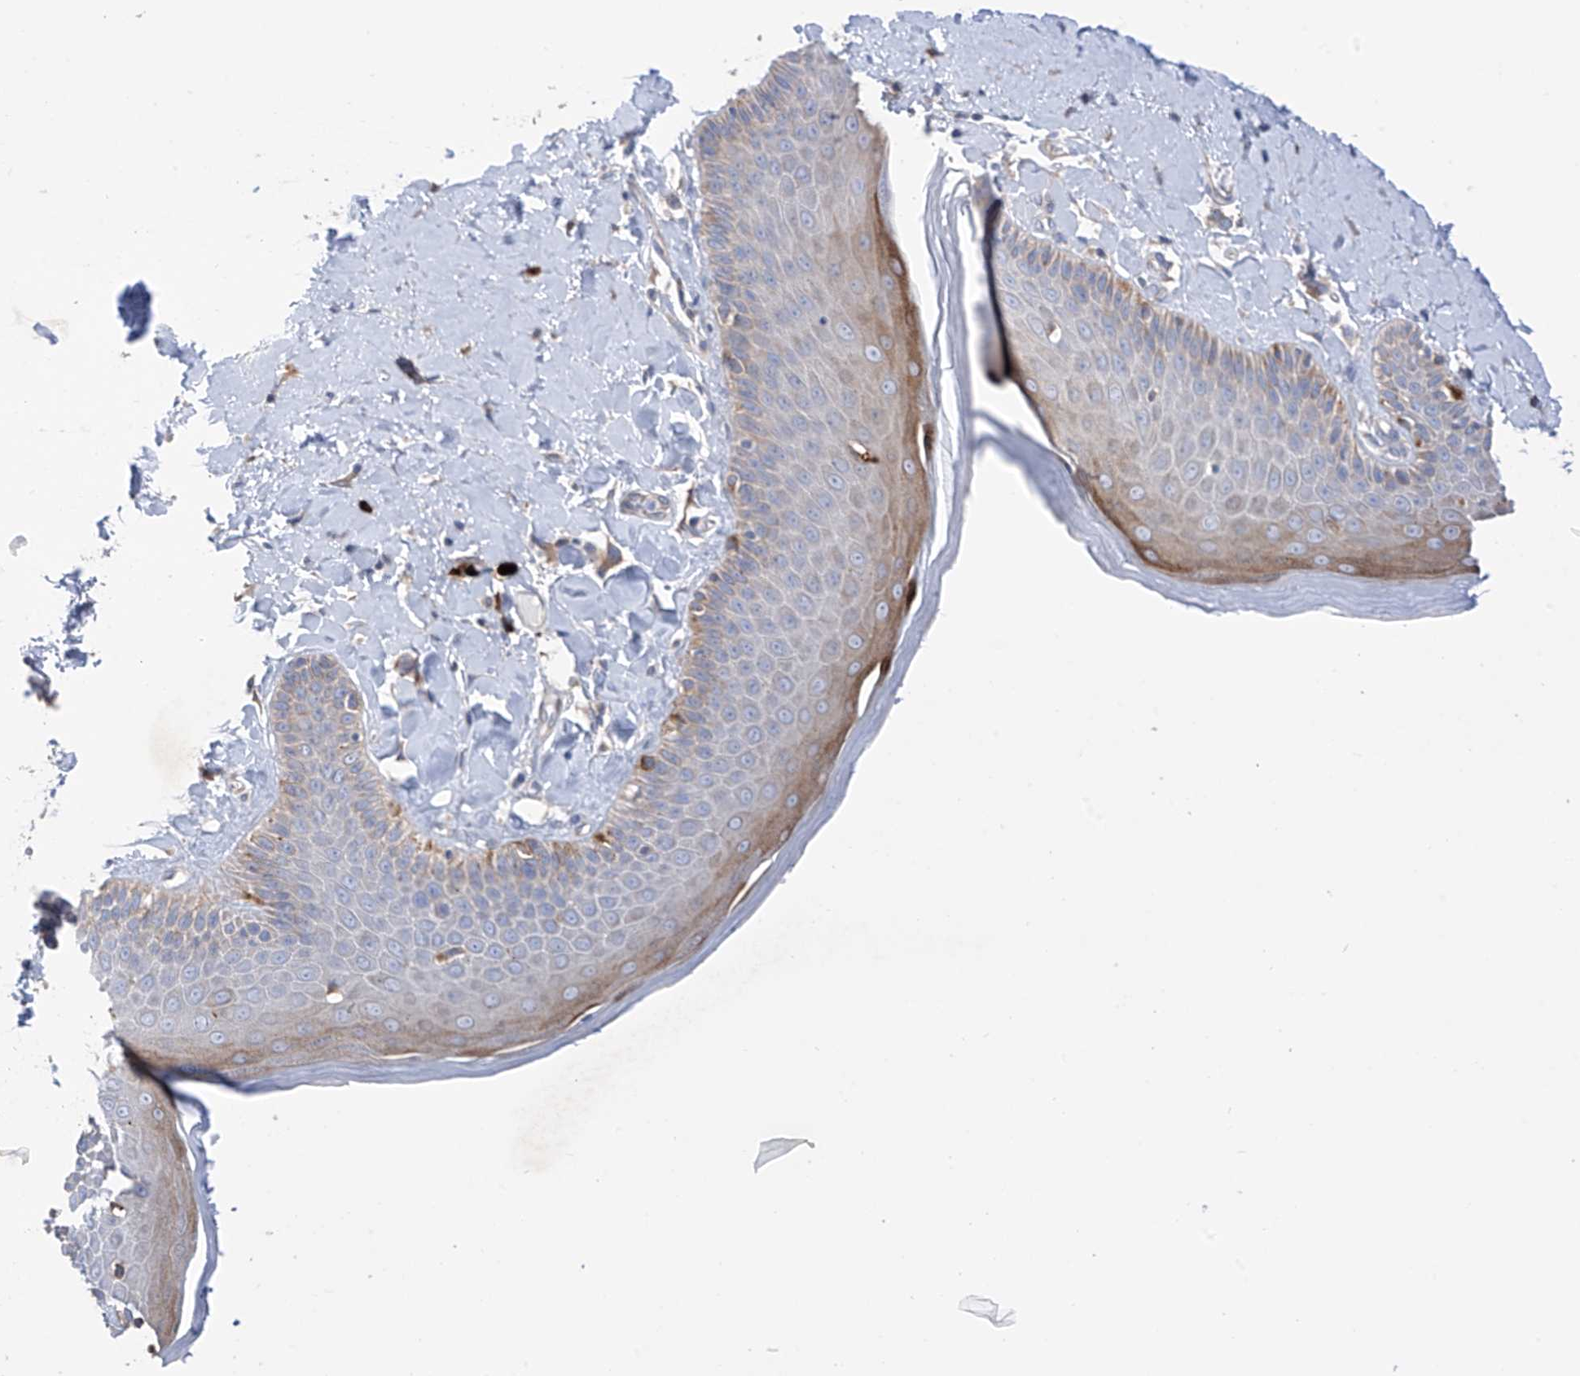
{"staining": {"intensity": "moderate", "quantity": "<25%", "location": "cytoplasmic/membranous"}, "tissue": "skin", "cell_type": "Epidermal cells", "image_type": "normal", "snomed": [{"axis": "morphology", "description": "Normal tissue, NOS"}, {"axis": "topography", "description": "Anal"}], "caption": "Skin was stained to show a protein in brown. There is low levels of moderate cytoplasmic/membranous expression in about <25% of epidermal cells. The protein is stained brown, and the nuclei are stained in blue (DAB (3,3'-diaminobenzidine) IHC with brightfield microscopy, high magnification).", "gene": "REC8", "patient": {"sex": "male", "age": 69}}